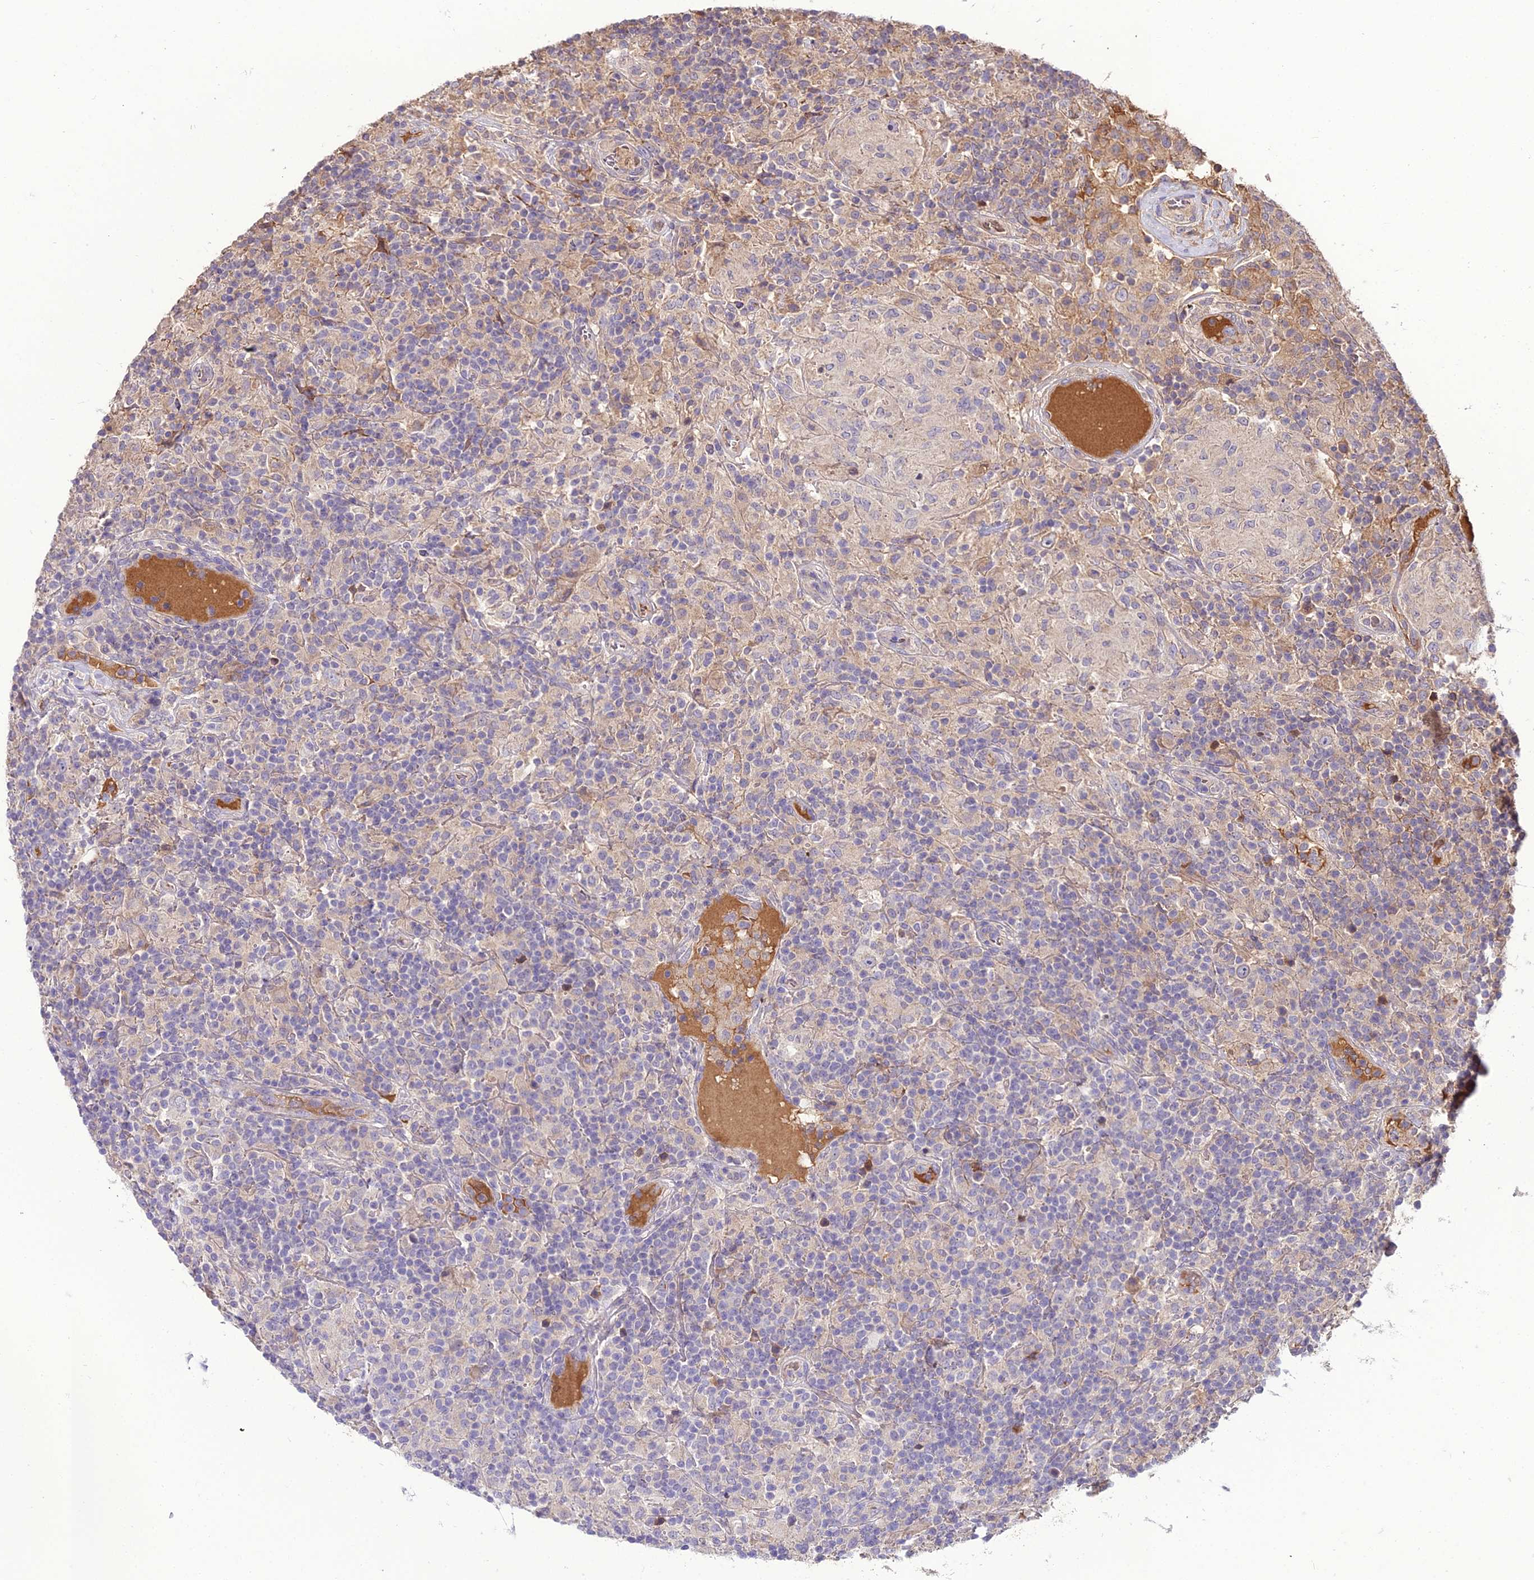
{"staining": {"intensity": "negative", "quantity": "none", "location": "none"}, "tissue": "lymphoma", "cell_type": "Tumor cells", "image_type": "cancer", "snomed": [{"axis": "morphology", "description": "Hodgkin's disease, NOS"}, {"axis": "topography", "description": "Lymph node"}], "caption": "DAB immunohistochemical staining of Hodgkin's disease shows no significant staining in tumor cells.", "gene": "KCTD16", "patient": {"sex": "male", "age": 70}}